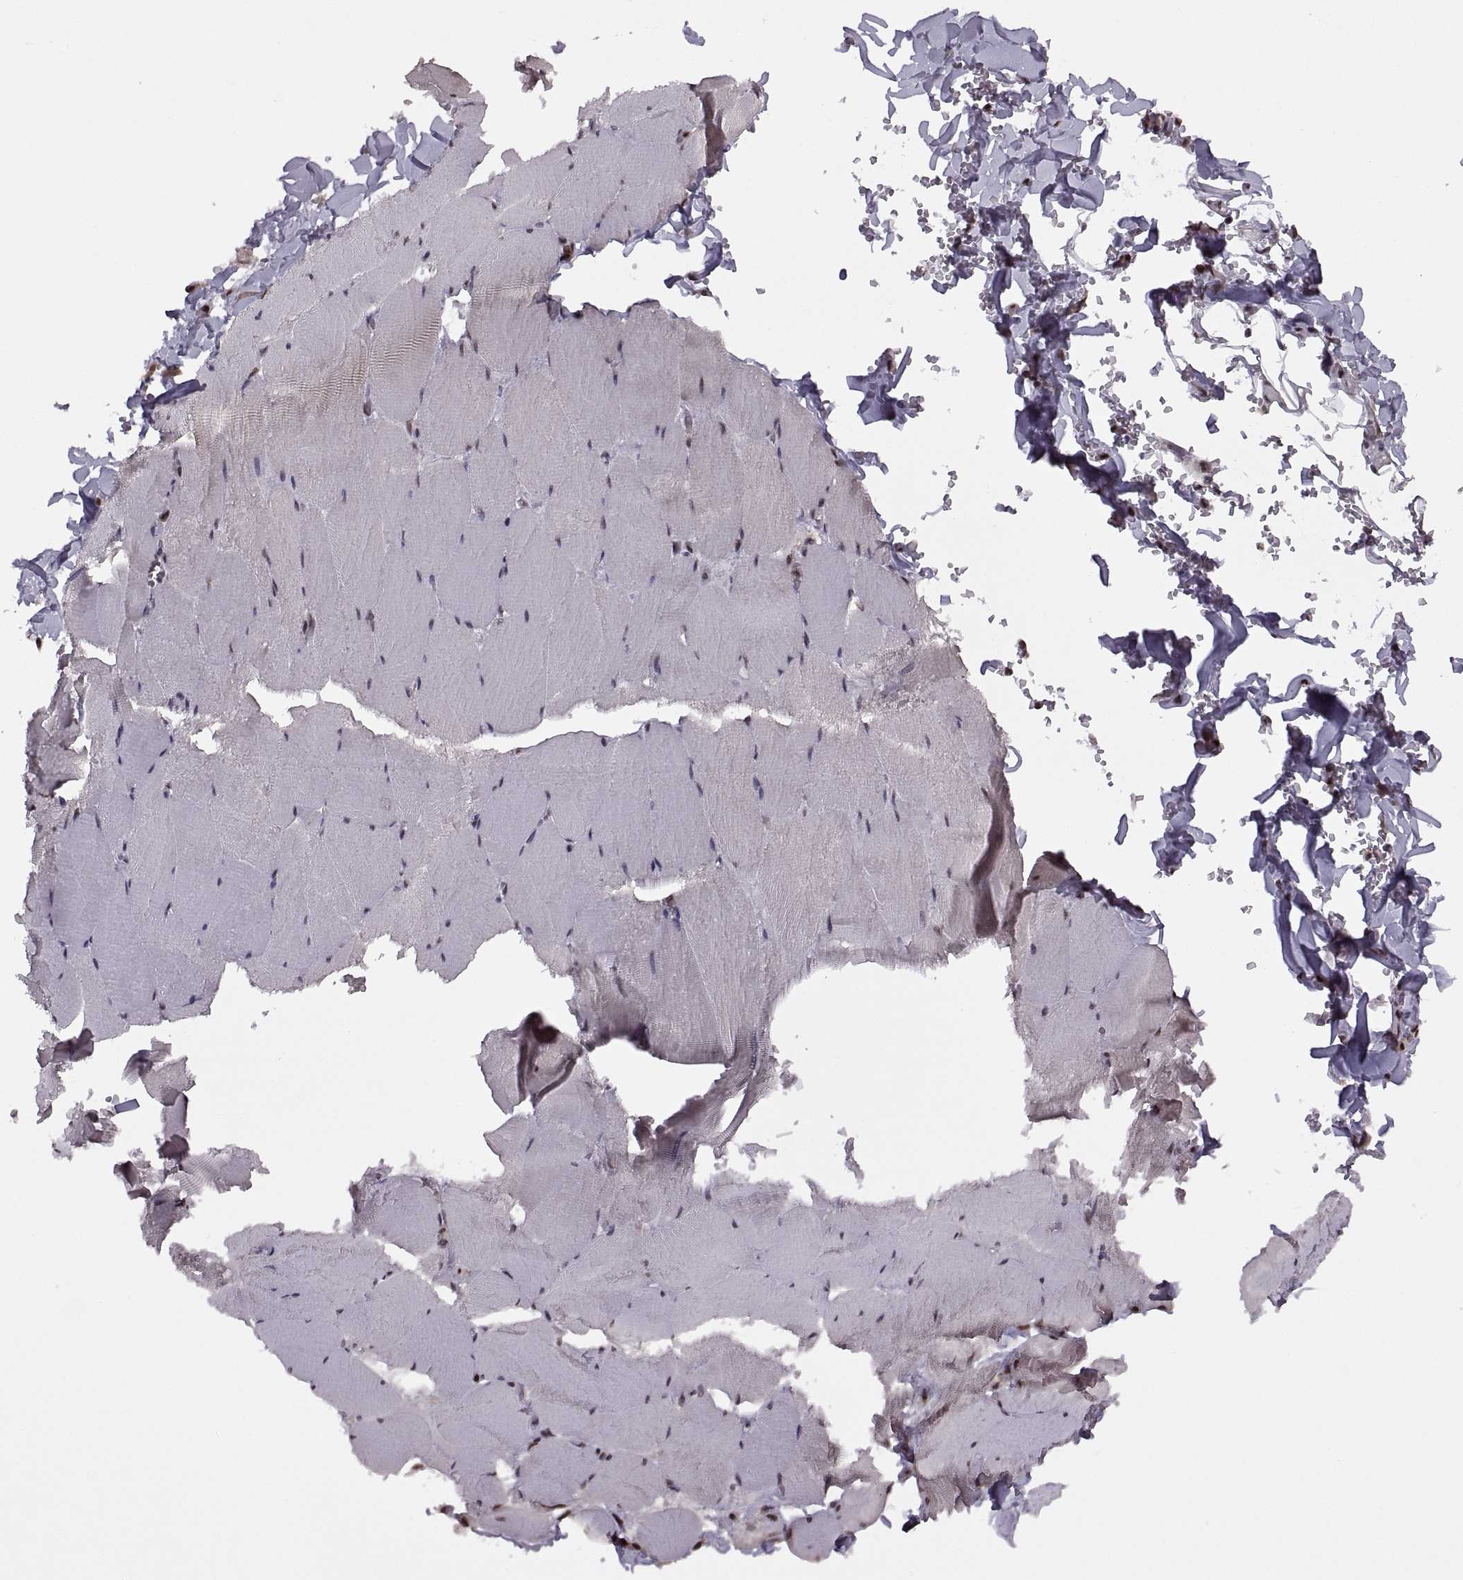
{"staining": {"intensity": "weak", "quantity": "<25%", "location": "nuclear"}, "tissue": "skeletal muscle", "cell_type": "Myocytes", "image_type": "normal", "snomed": [{"axis": "morphology", "description": "Normal tissue, NOS"}, {"axis": "morphology", "description": "Malignant melanoma, Metastatic site"}, {"axis": "topography", "description": "Skeletal muscle"}], "caption": "Myocytes are negative for protein expression in unremarkable human skeletal muscle. (Immunohistochemistry (ihc), brightfield microscopy, high magnification).", "gene": "INTS3", "patient": {"sex": "male", "age": 50}}